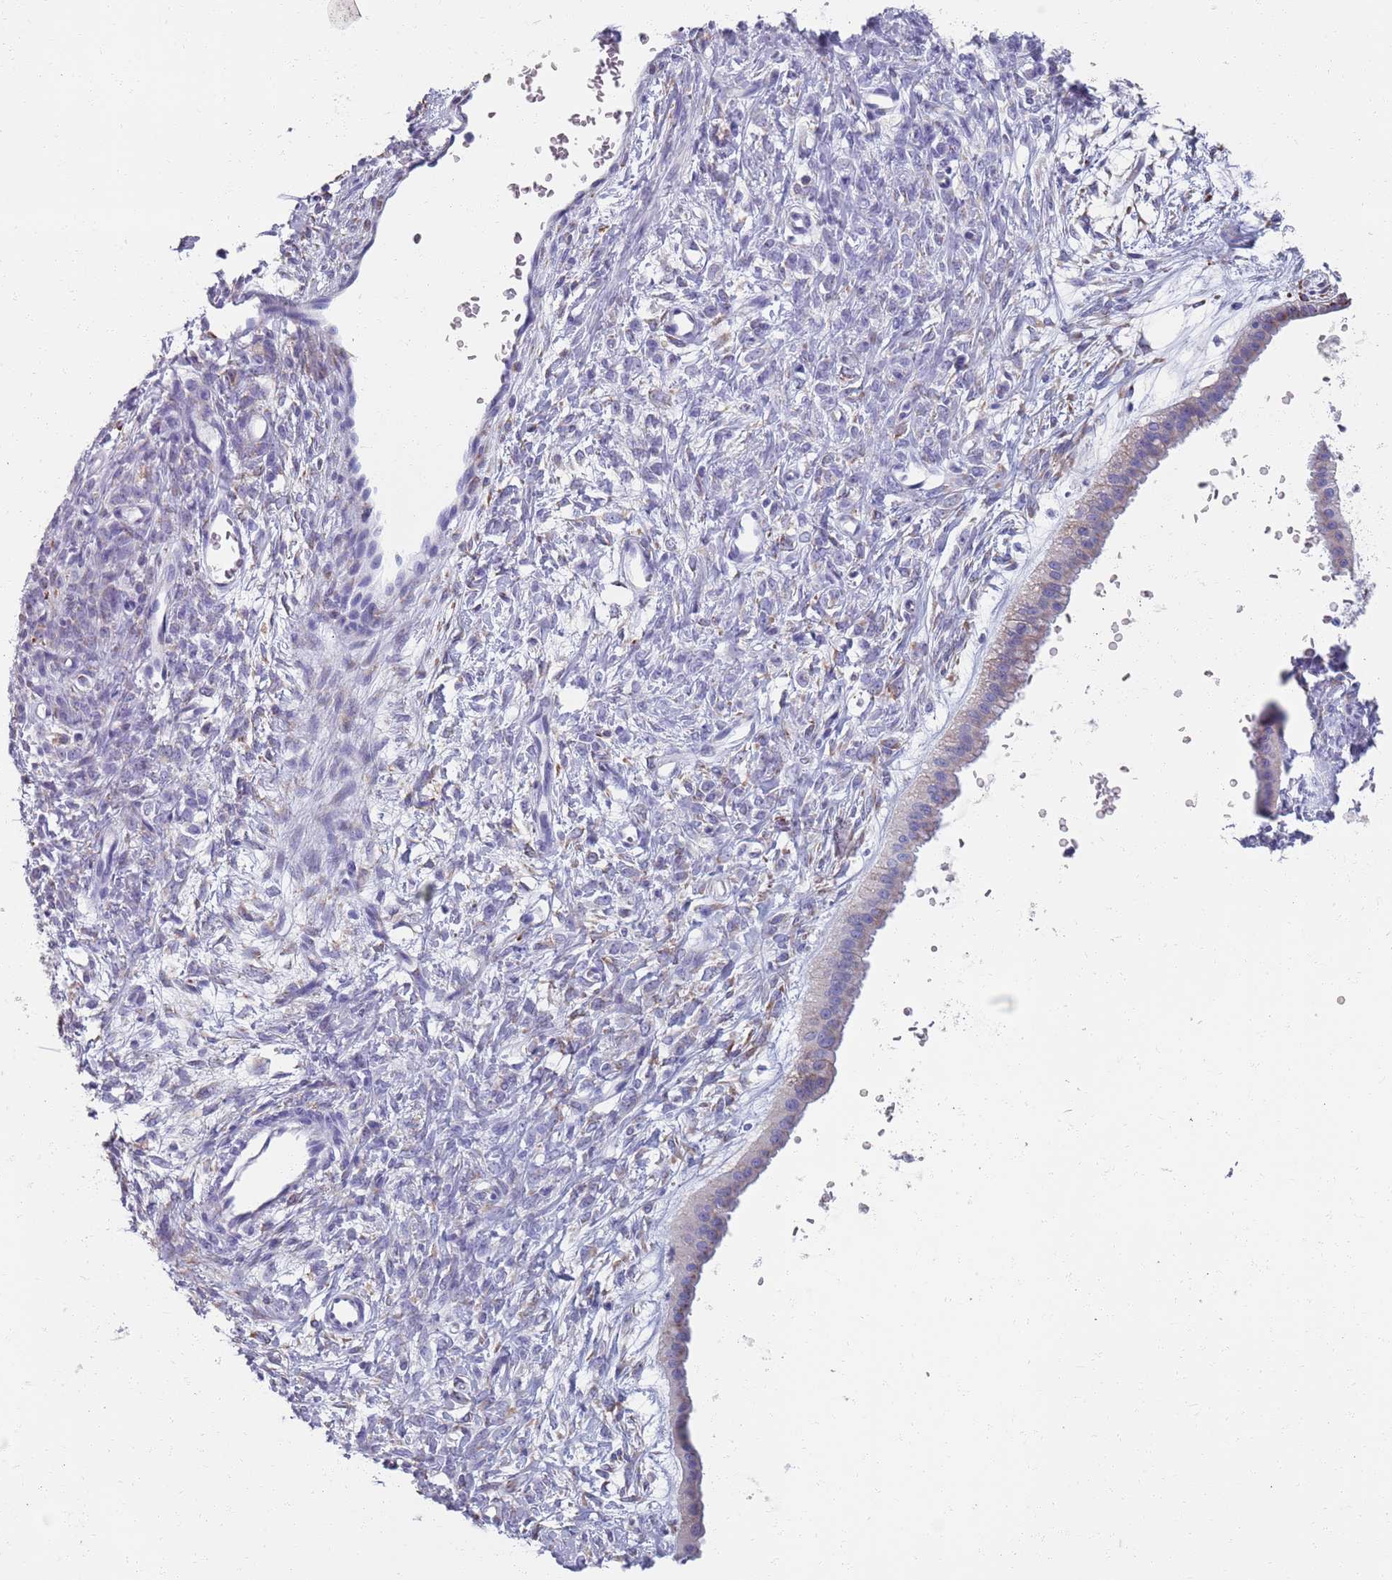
{"staining": {"intensity": "moderate", "quantity": "<25%", "location": "cytoplasmic/membranous"}, "tissue": "ovarian cancer", "cell_type": "Tumor cells", "image_type": "cancer", "snomed": [{"axis": "morphology", "description": "Cystadenocarcinoma, mucinous, NOS"}, {"axis": "topography", "description": "Ovary"}], "caption": "Ovarian cancer stained with DAB (3,3'-diaminobenzidine) immunohistochemistry displays low levels of moderate cytoplasmic/membranous staining in about <25% of tumor cells.", "gene": "PLOD1", "patient": {"sex": "female", "age": 73}}